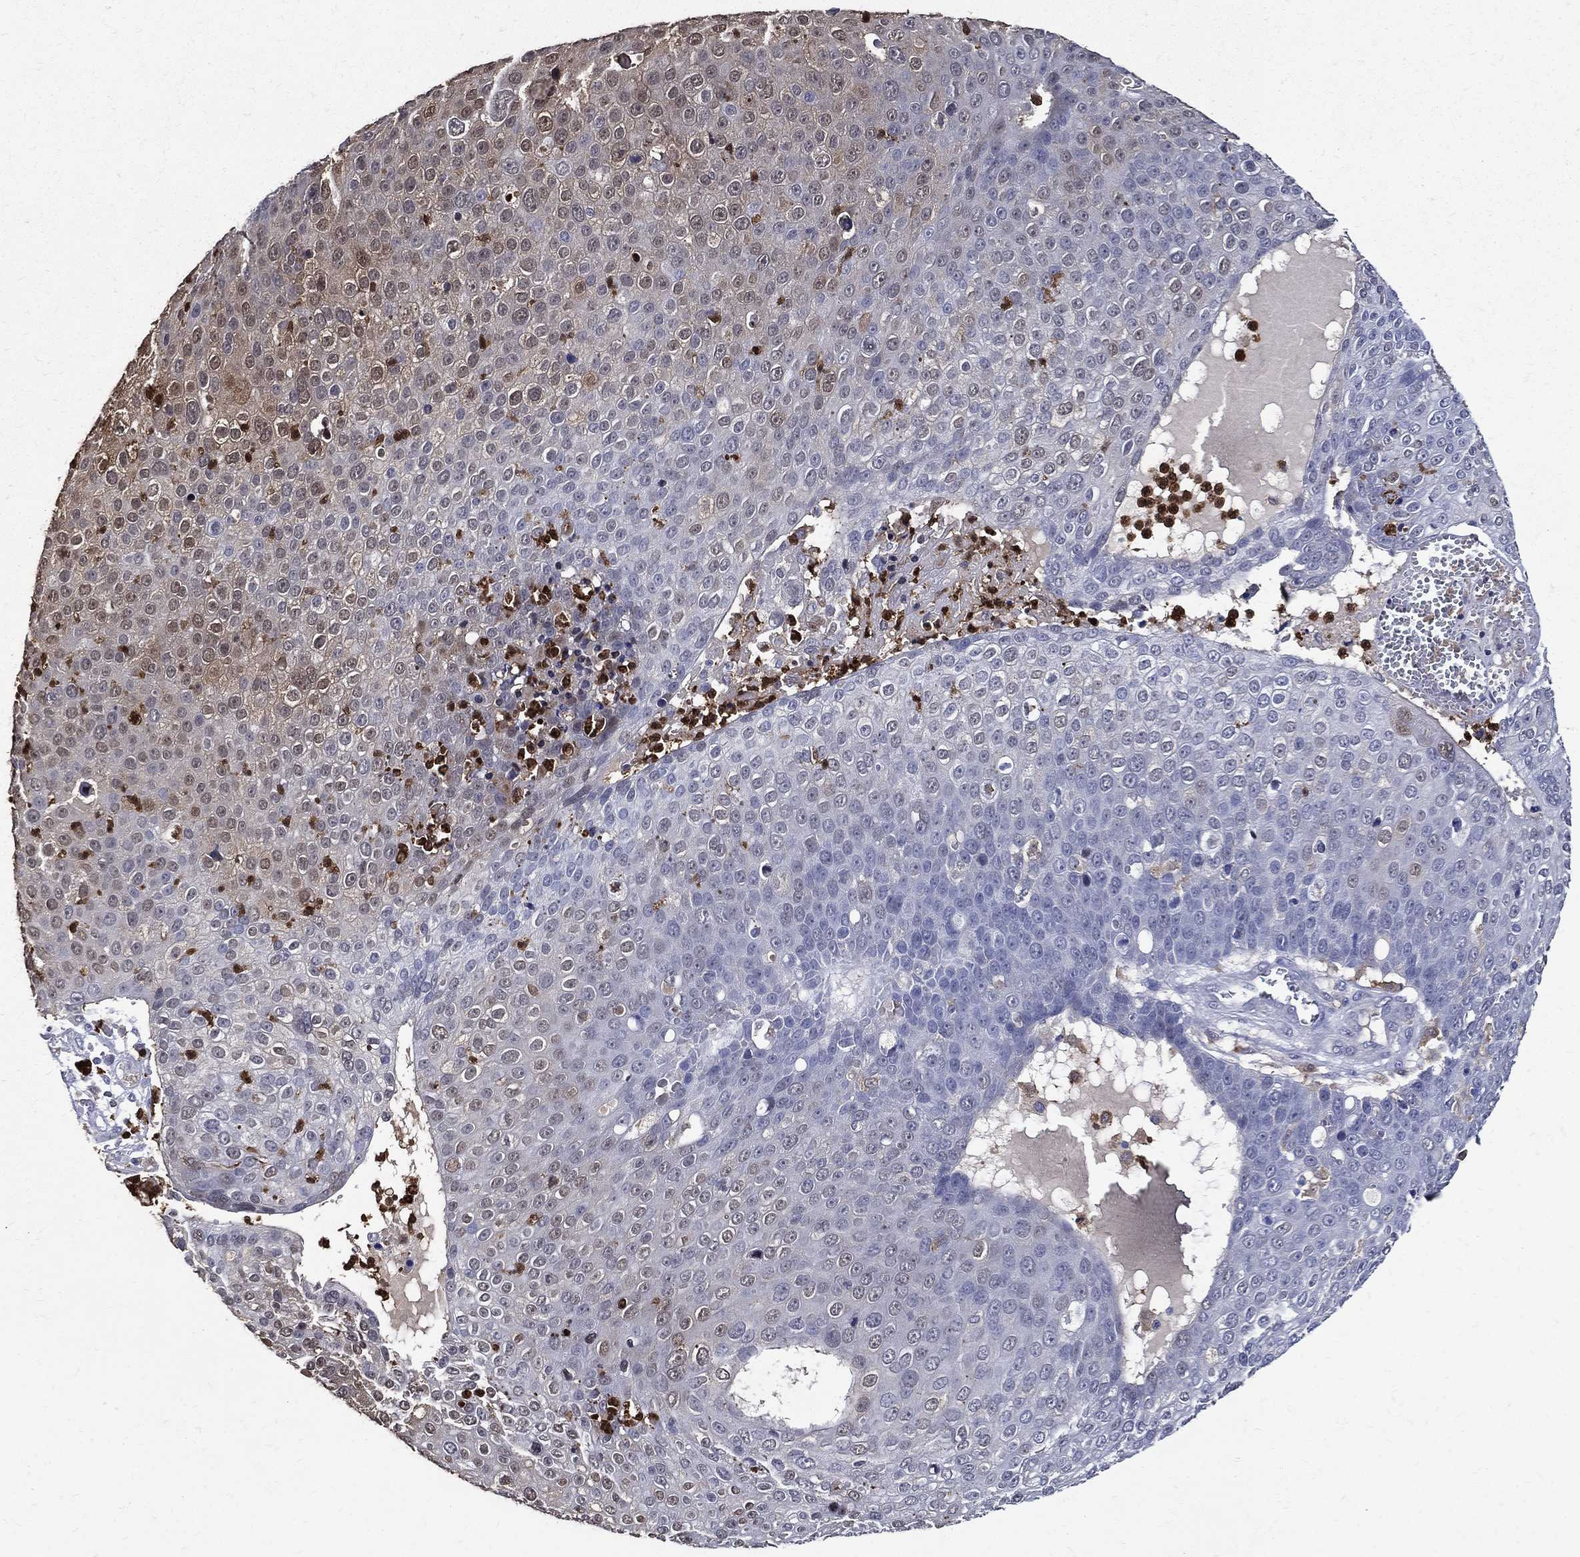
{"staining": {"intensity": "weak", "quantity": "<25%", "location": "cytoplasmic/membranous"}, "tissue": "skin cancer", "cell_type": "Tumor cells", "image_type": "cancer", "snomed": [{"axis": "morphology", "description": "Squamous cell carcinoma, NOS"}, {"axis": "topography", "description": "Skin"}], "caption": "IHC of human skin squamous cell carcinoma shows no staining in tumor cells.", "gene": "GPR171", "patient": {"sex": "male", "age": 71}}